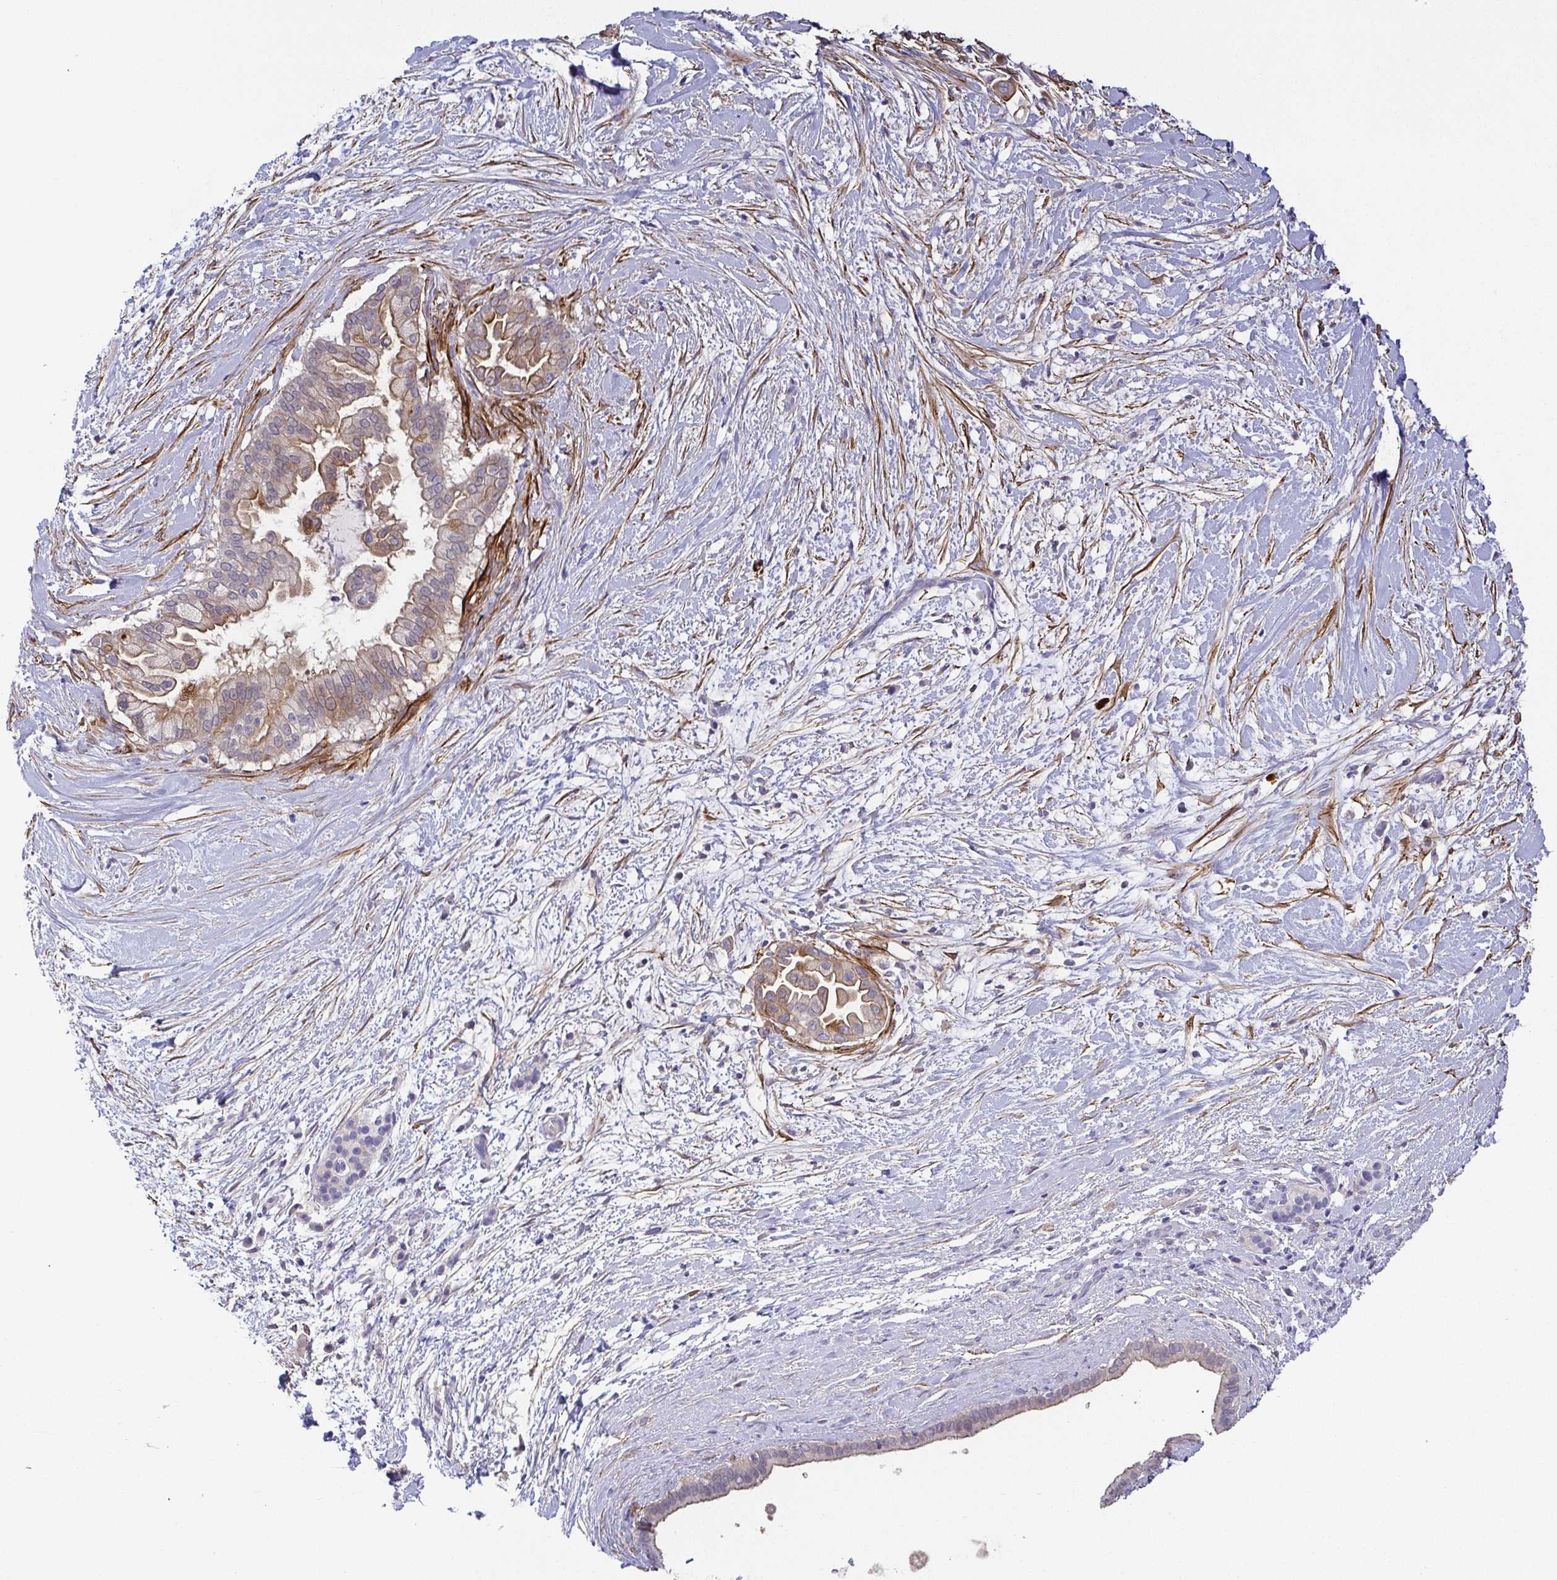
{"staining": {"intensity": "weak", "quantity": "25%-75%", "location": "cytoplasmic/membranous"}, "tissue": "pancreatic cancer", "cell_type": "Tumor cells", "image_type": "cancer", "snomed": [{"axis": "morphology", "description": "Adenocarcinoma, NOS"}, {"axis": "topography", "description": "Pancreas"}], "caption": "Weak cytoplasmic/membranous positivity for a protein is seen in approximately 25%-75% of tumor cells of pancreatic adenocarcinoma using immunohistochemistry.", "gene": "RNASE7", "patient": {"sex": "female", "age": 69}}